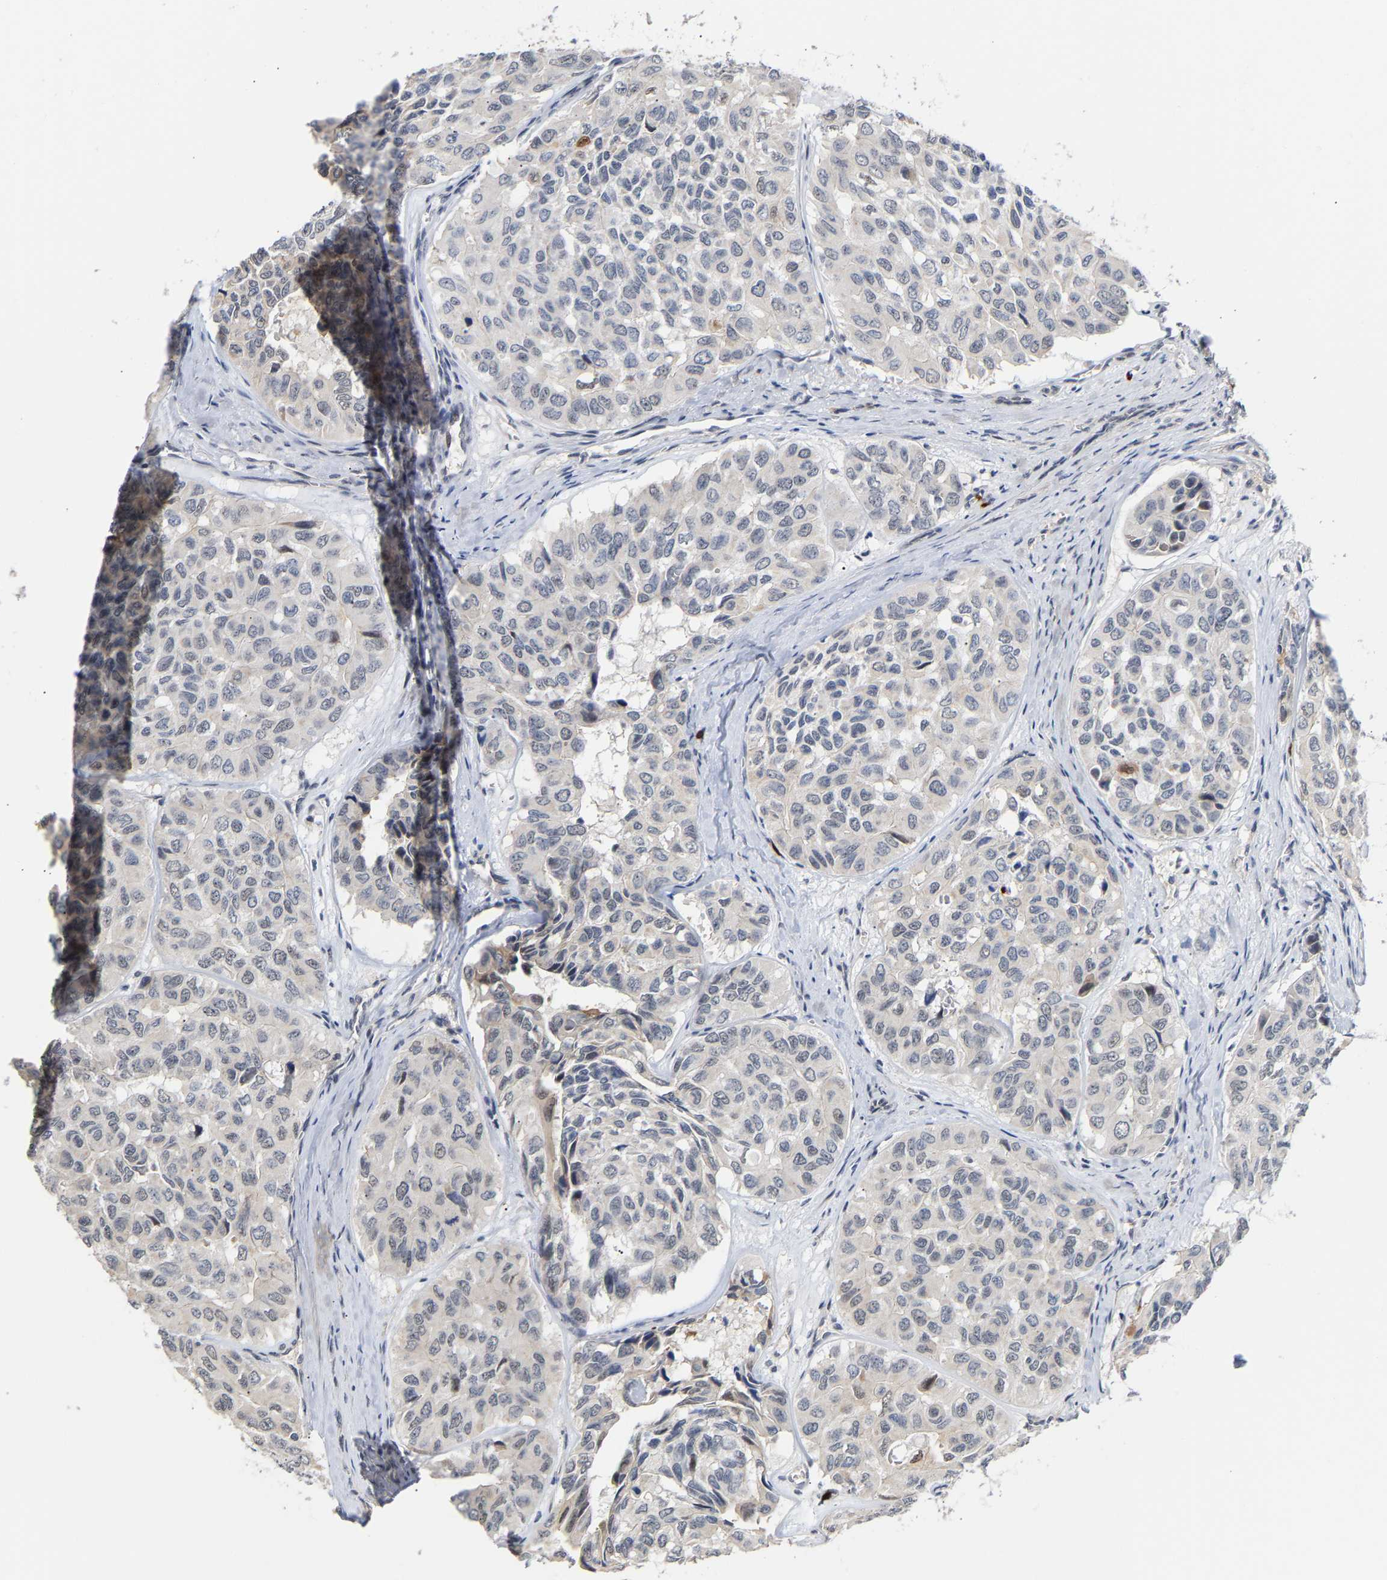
{"staining": {"intensity": "negative", "quantity": "none", "location": "none"}, "tissue": "head and neck cancer", "cell_type": "Tumor cells", "image_type": "cancer", "snomed": [{"axis": "morphology", "description": "Adenocarcinoma, NOS"}, {"axis": "topography", "description": "Salivary gland, NOS"}, {"axis": "topography", "description": "Head-Neck"}], "caption": "Immunohistochemical staining of adenocarcinoma (head and neck) demonstrates no significant expression in tumor cells.", "gene": "TDRD7", "patient": {"sex": "female", "age": 76}}